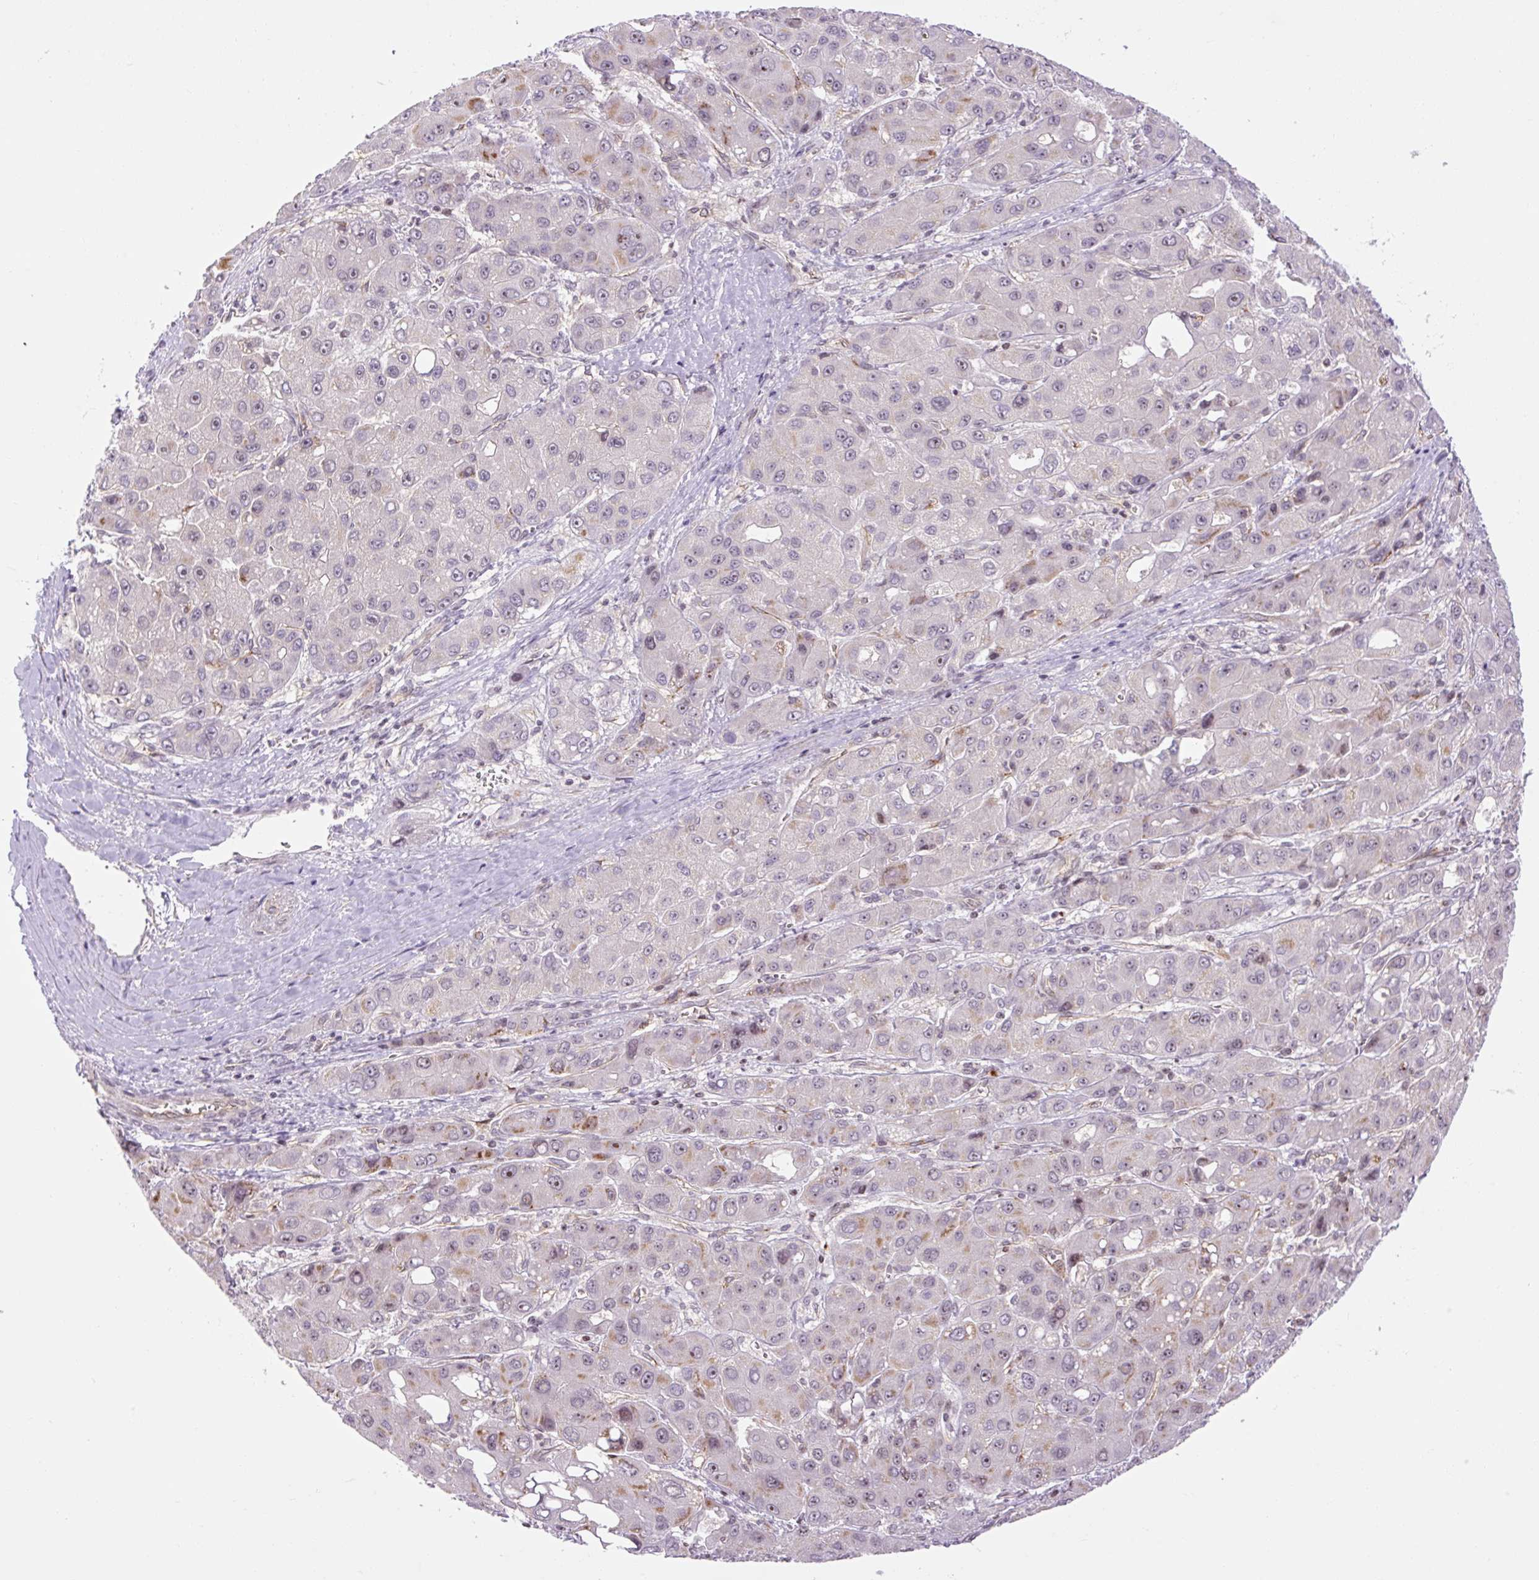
{"staining": {"intensity": "weak", "quantity": "<25%", "location": "cytoplasmic/membranous,nuclear"}, "tissue": "liver cancer", "cell_type": "Tumor cells", "image_type": "cancer", "snomed": [{"axis": "morphology", "description": "Carcinoma, Hepatocellular, NOS"}, {"axis": "topography", "description": "Liver"}], "caption": "Photomicrograph shows no significant protein staining in tumor cells of liver cancer (hepatocellular carcinoma).", "gene": "ZNF417", "patient": {"sex": "male", "age": 55}}